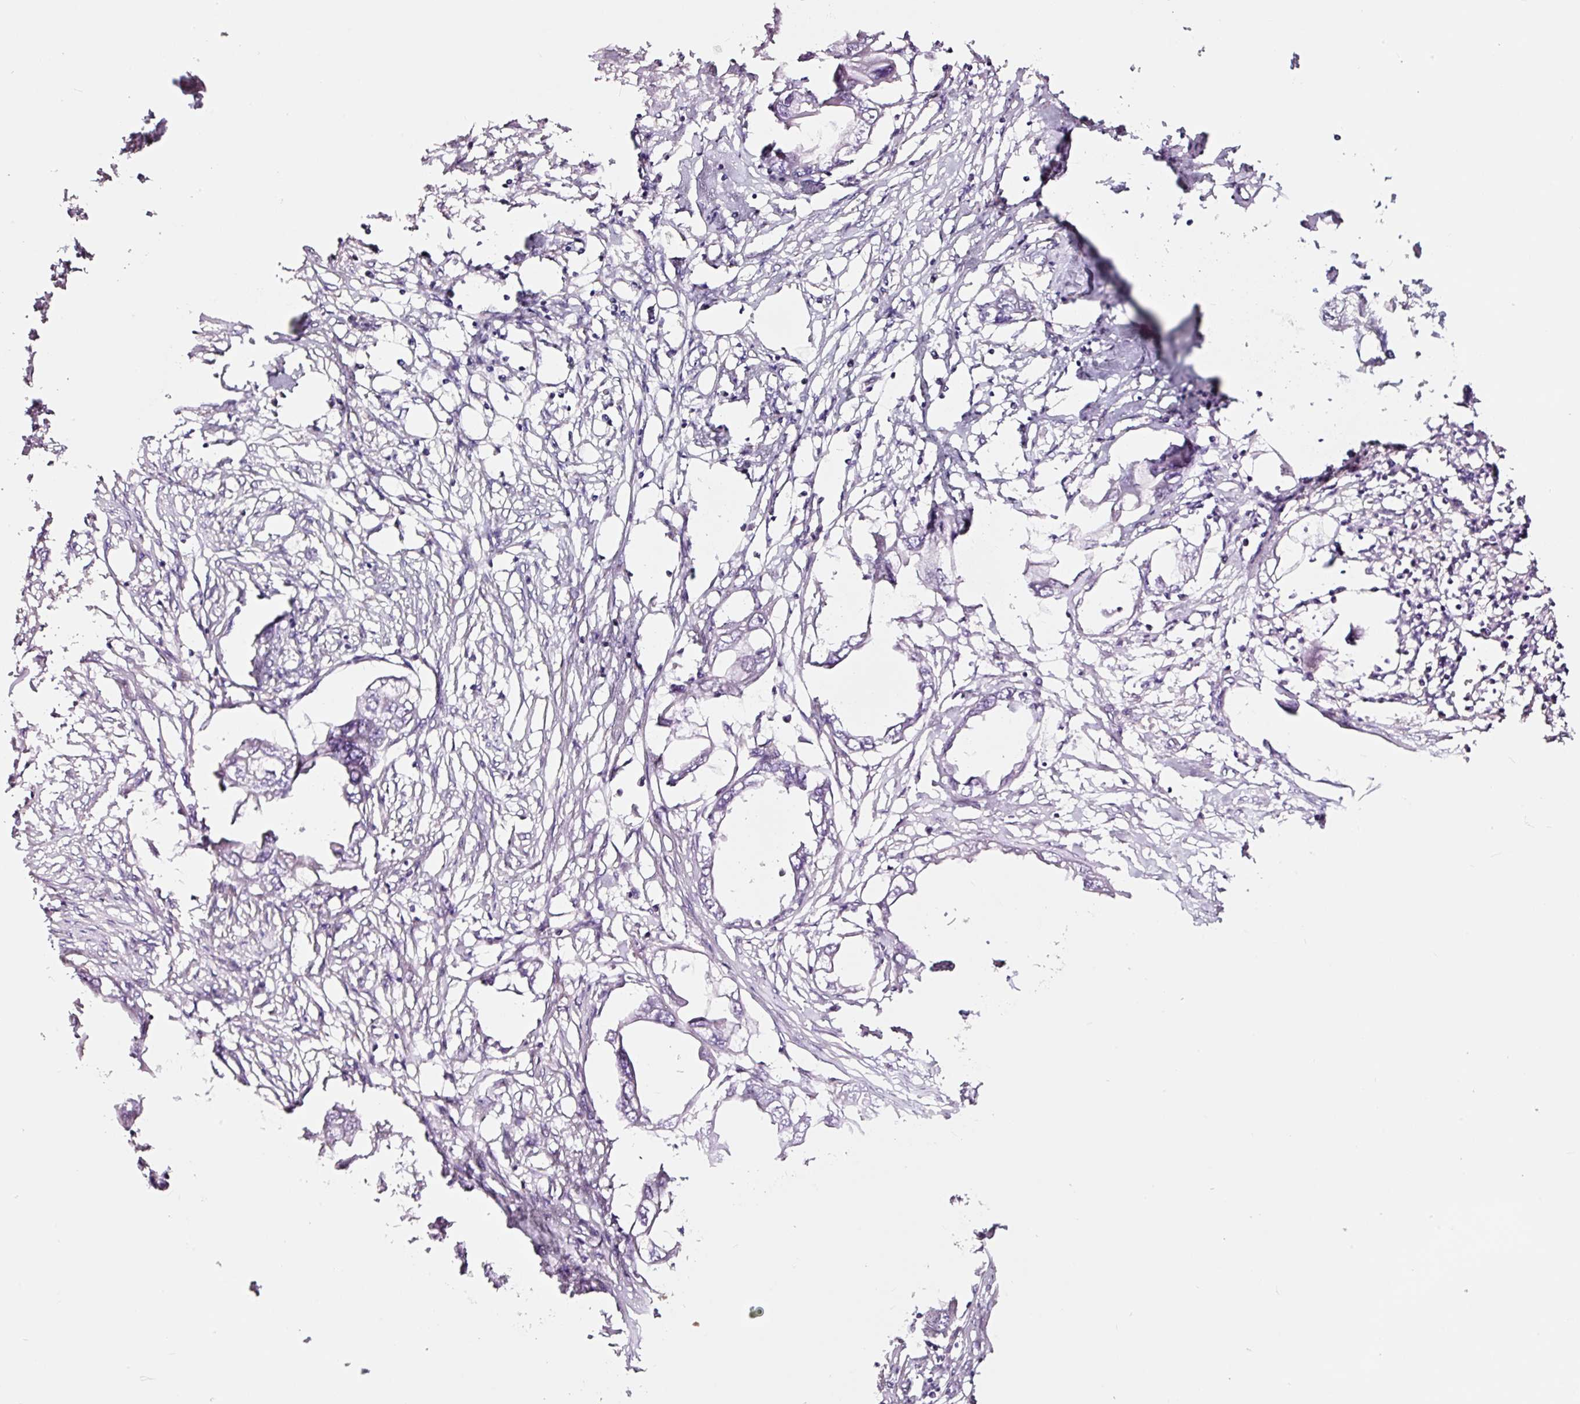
{"staining": {"intensity": "negative", "quantity": "none", "location": "none"}, "tissue": "endometrial cancer", "cell_type": "Tumor cells", "image_type": "cancer", "snomed": [{"axis": "morphology", "description": "Adenocarcinoma, NOS"}, {"axis": "morphology", "description": "Adenocarcinoma, metastatic, NOS"}, {"axis": "topography", "description": "Adipose tissue"}, {"axis": "topography", "description": "Endometrium"}], "caption": "This is an immunohistochemistry (IHC) histopathology image of endometrial cancer. There is no positivity in tumor cells.", "gene": "ADD3", "patient": {"sex": "female", "age": 67}}